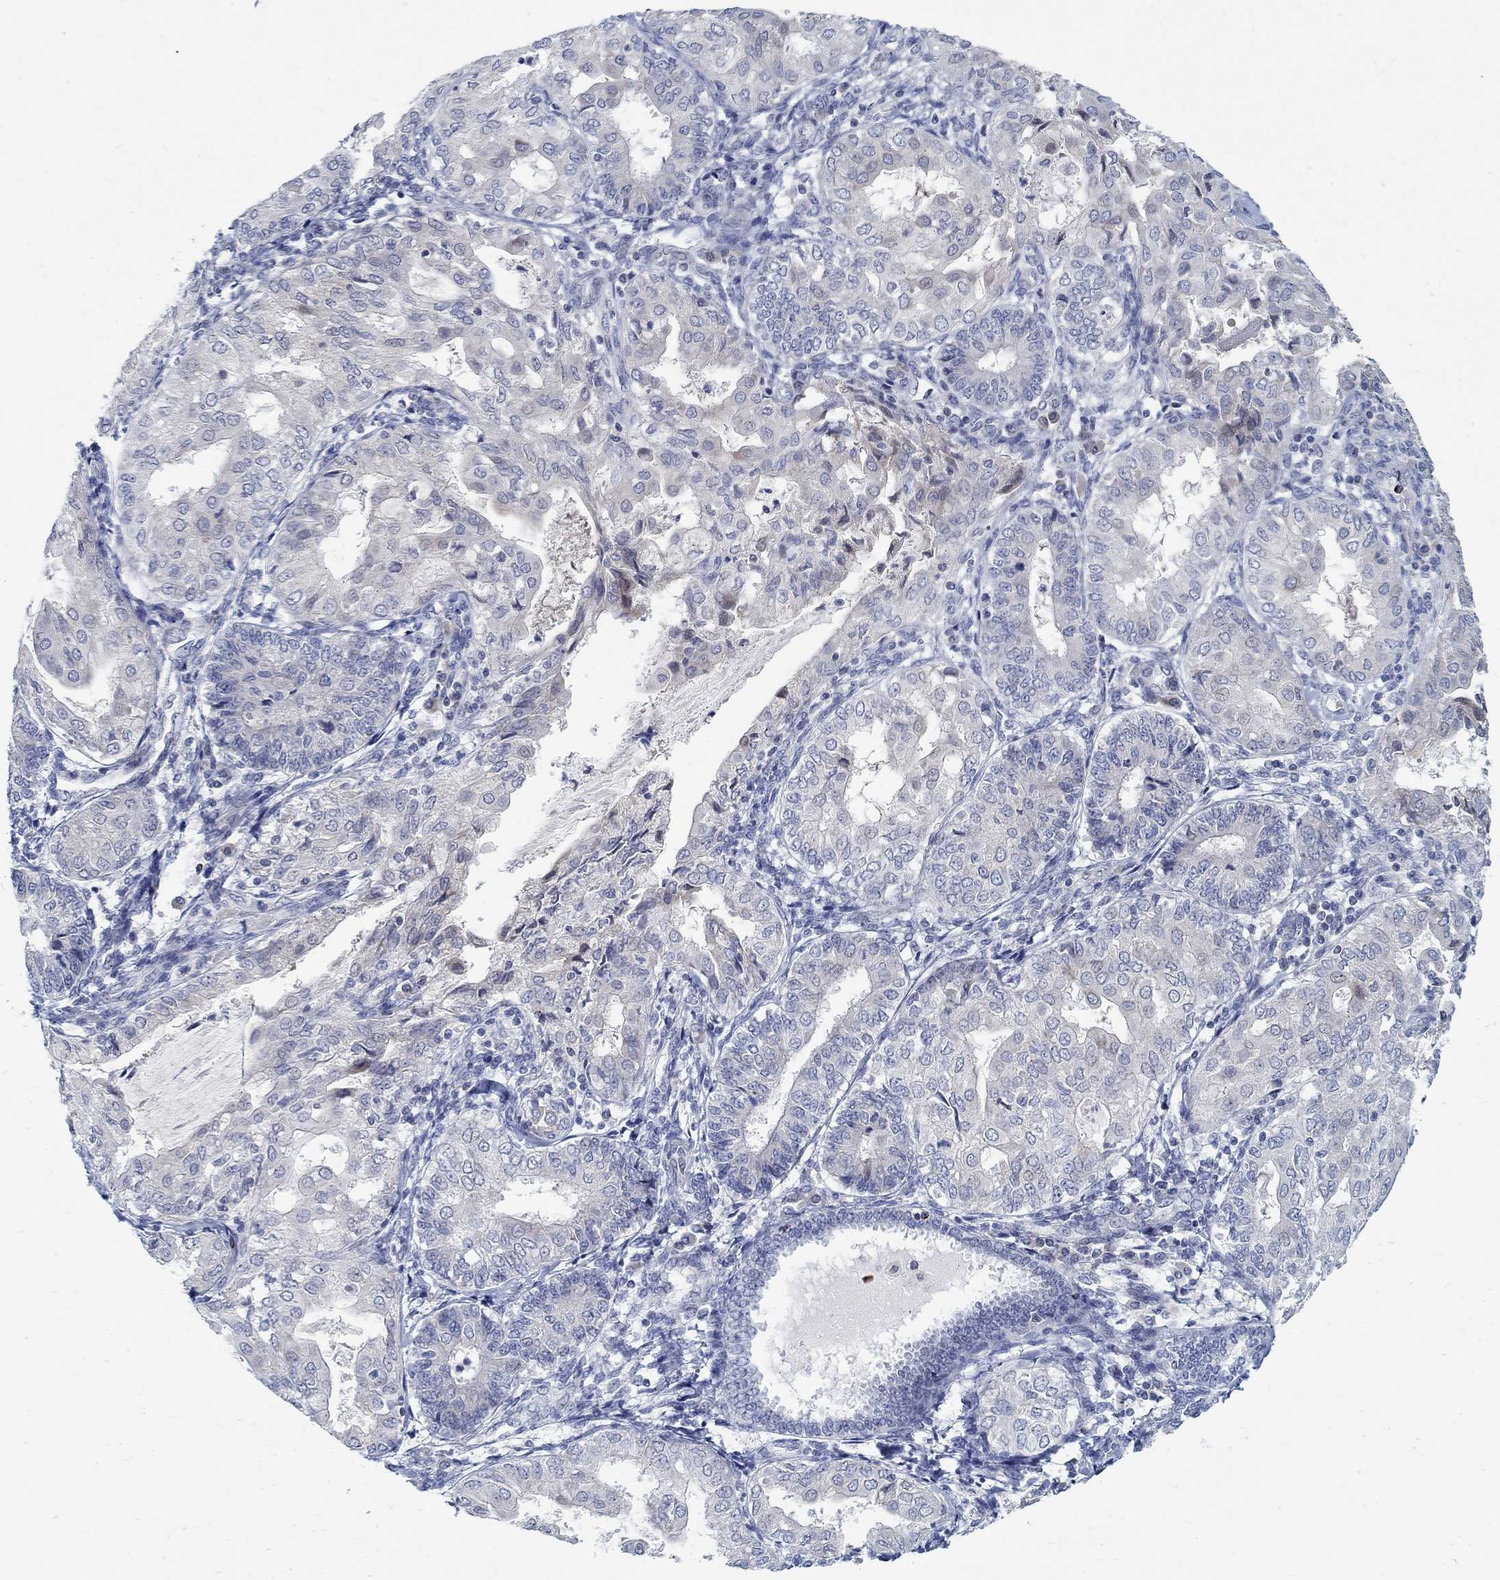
{"staining": {"intensity": "negative", "quantity": "none", "location": "none"}, "tissue": "endometrial cancer", "cell_type": "Tumor cells", "image_type": "cancer", "snomed": [{"axis": "morphology", "description": "Adenocarcinoma, NOS"}, {"axis": "topography", "description": "Endometrium"}], "caption": "This is a image of IHC staining of endometrial adenocarcinoma, which shows no expression in tumor cells.", "gene": "ANO7", "patient": {"sex": "female", "age": 68}}